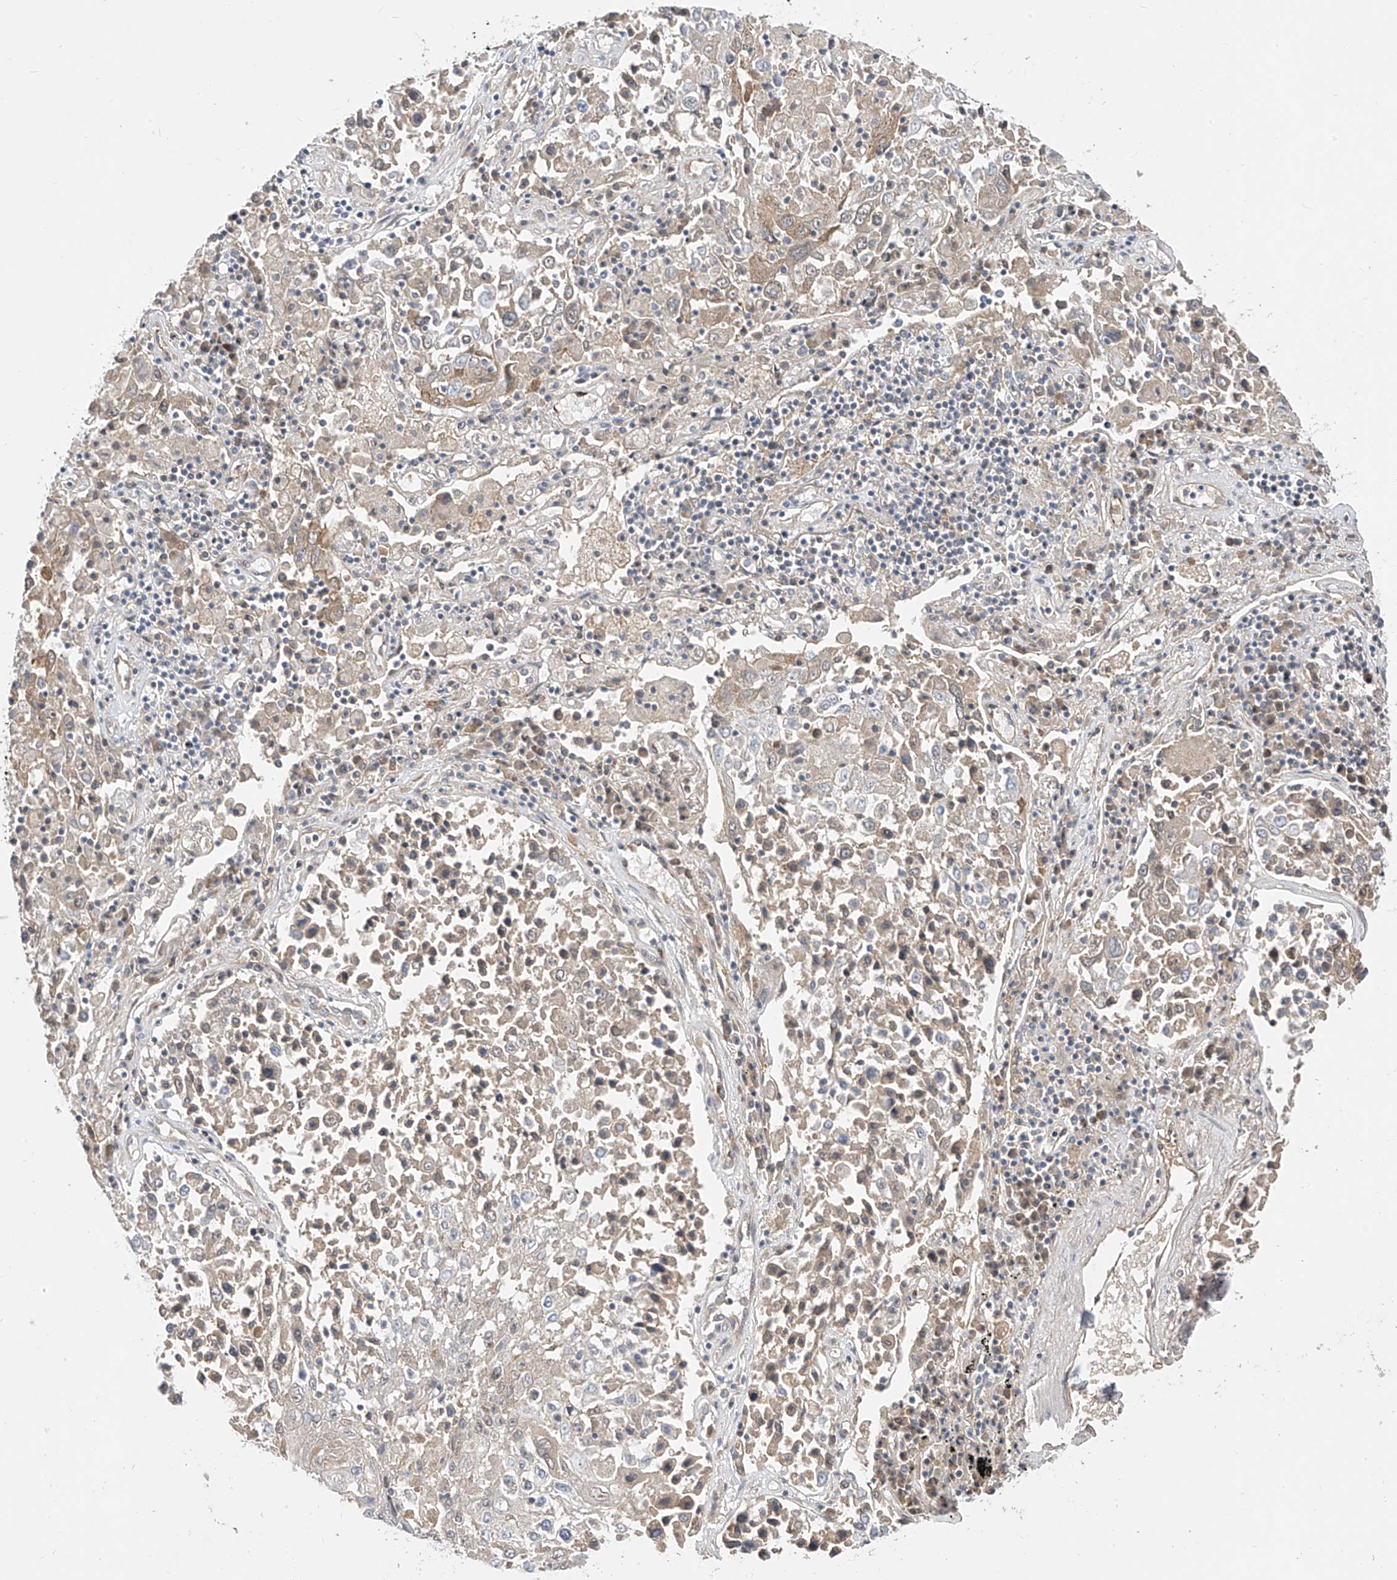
{"staining": {"intensity": "weak", "quantity": "<25%", "location": "cytoplasmic/membranous"}, "tissue": "lung cancer", "cell_type": "Tumor cells", "image_type": "cancer", "snomed": [{"axis": "morphology", "description": "Squamous cell carcinoma, NOS"}, {"axis": "topography", "description": "Lung"}], "caption": "Immunohistochemistry (IHC) of human lung cancer shows no staining in tumor cells.", "gene": "MRTFA", "patient": {"sex": "male", "age": 65}}